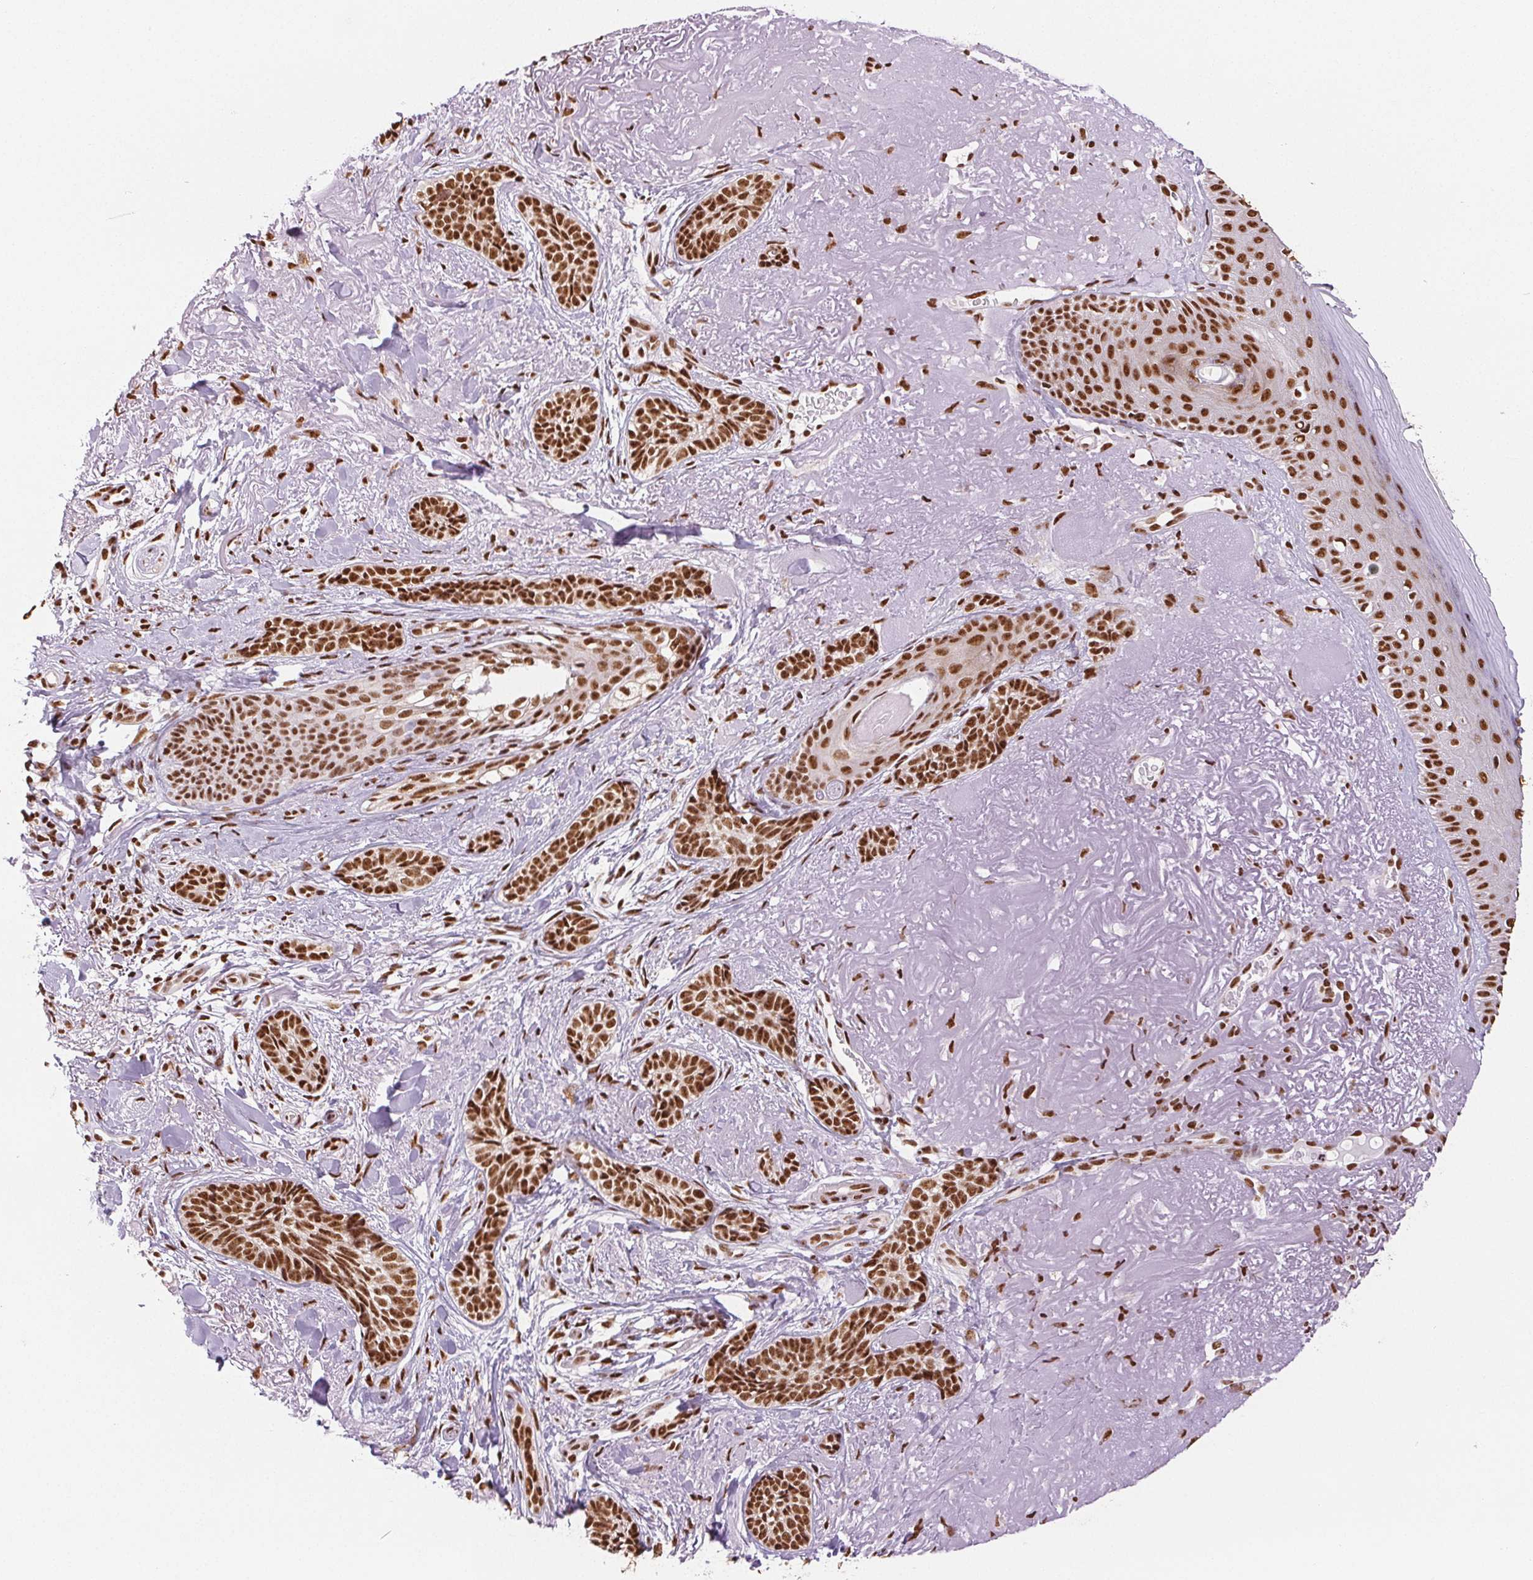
{"staining": {"intensity": "strong", "quantity": ">75%", "location": "nuclear"}, "tissue": "skin cancer", "cell_type": "Tumor cells", "image_type": "cancer", "snomed": [{"axis": "morphology", "description": "Basal cell carcinoma"}, {"axis": "morphology", "description": "BCC, high aggressive"}, {"axis": "topography", "description": "Skin"}], "caption": "A histopathology image showing strong nuclear expression in about >75% of tumor cells in basal cell carcinoma (skin), as visualized by brown immunohistochemical staining.", "gene": "IK", "patient": {"sex": "female", "age": 79}}